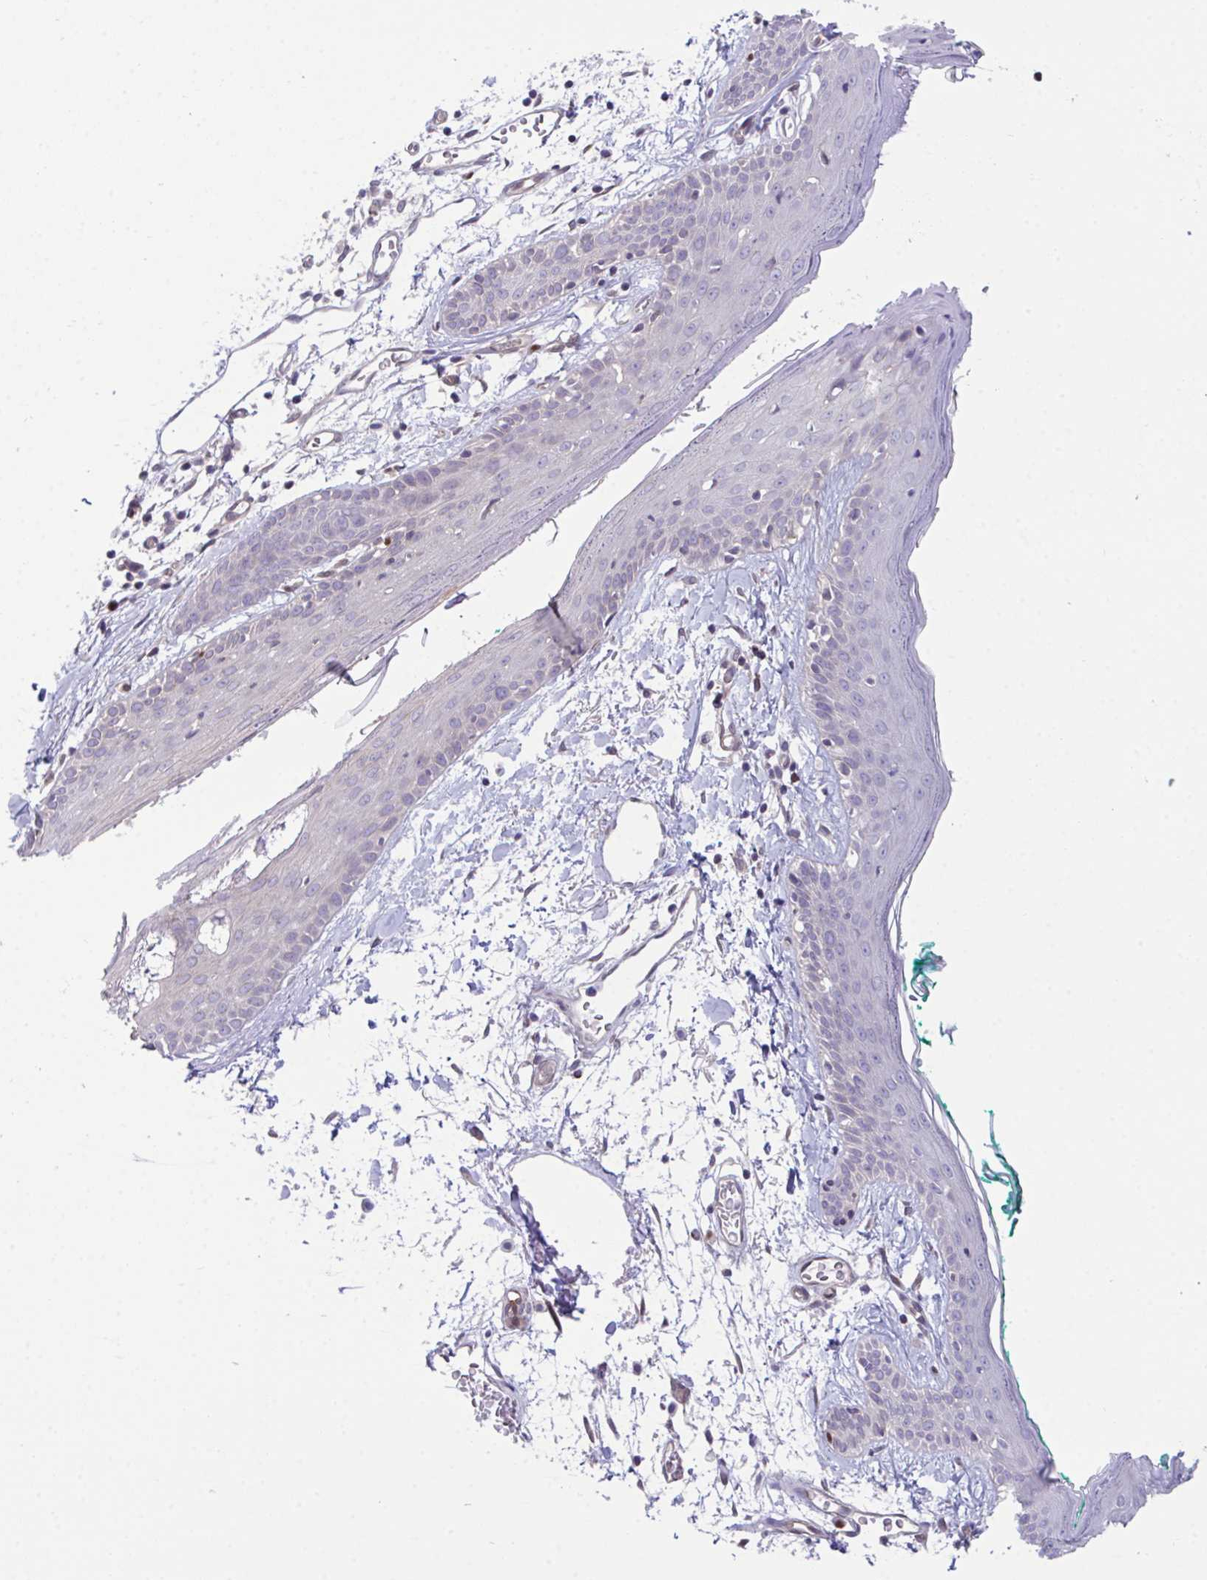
{"staining": {"intensity": "negative", "quantity": "none", "location": "none"}, "tissue": "skin", "cell_type": "Fibroblasts", "image_type": "normal", "snomed": [{"axis": "morphology", "description": "Normal tissue, NOS"}, {"axis": "topography", "description": "Skin"}], "caption": "The histopathology image reveals no staining of fibroblasts in unremarkable skin.", "gene": "ZBED3", "patient": {"sex": "male", "age": 79}}